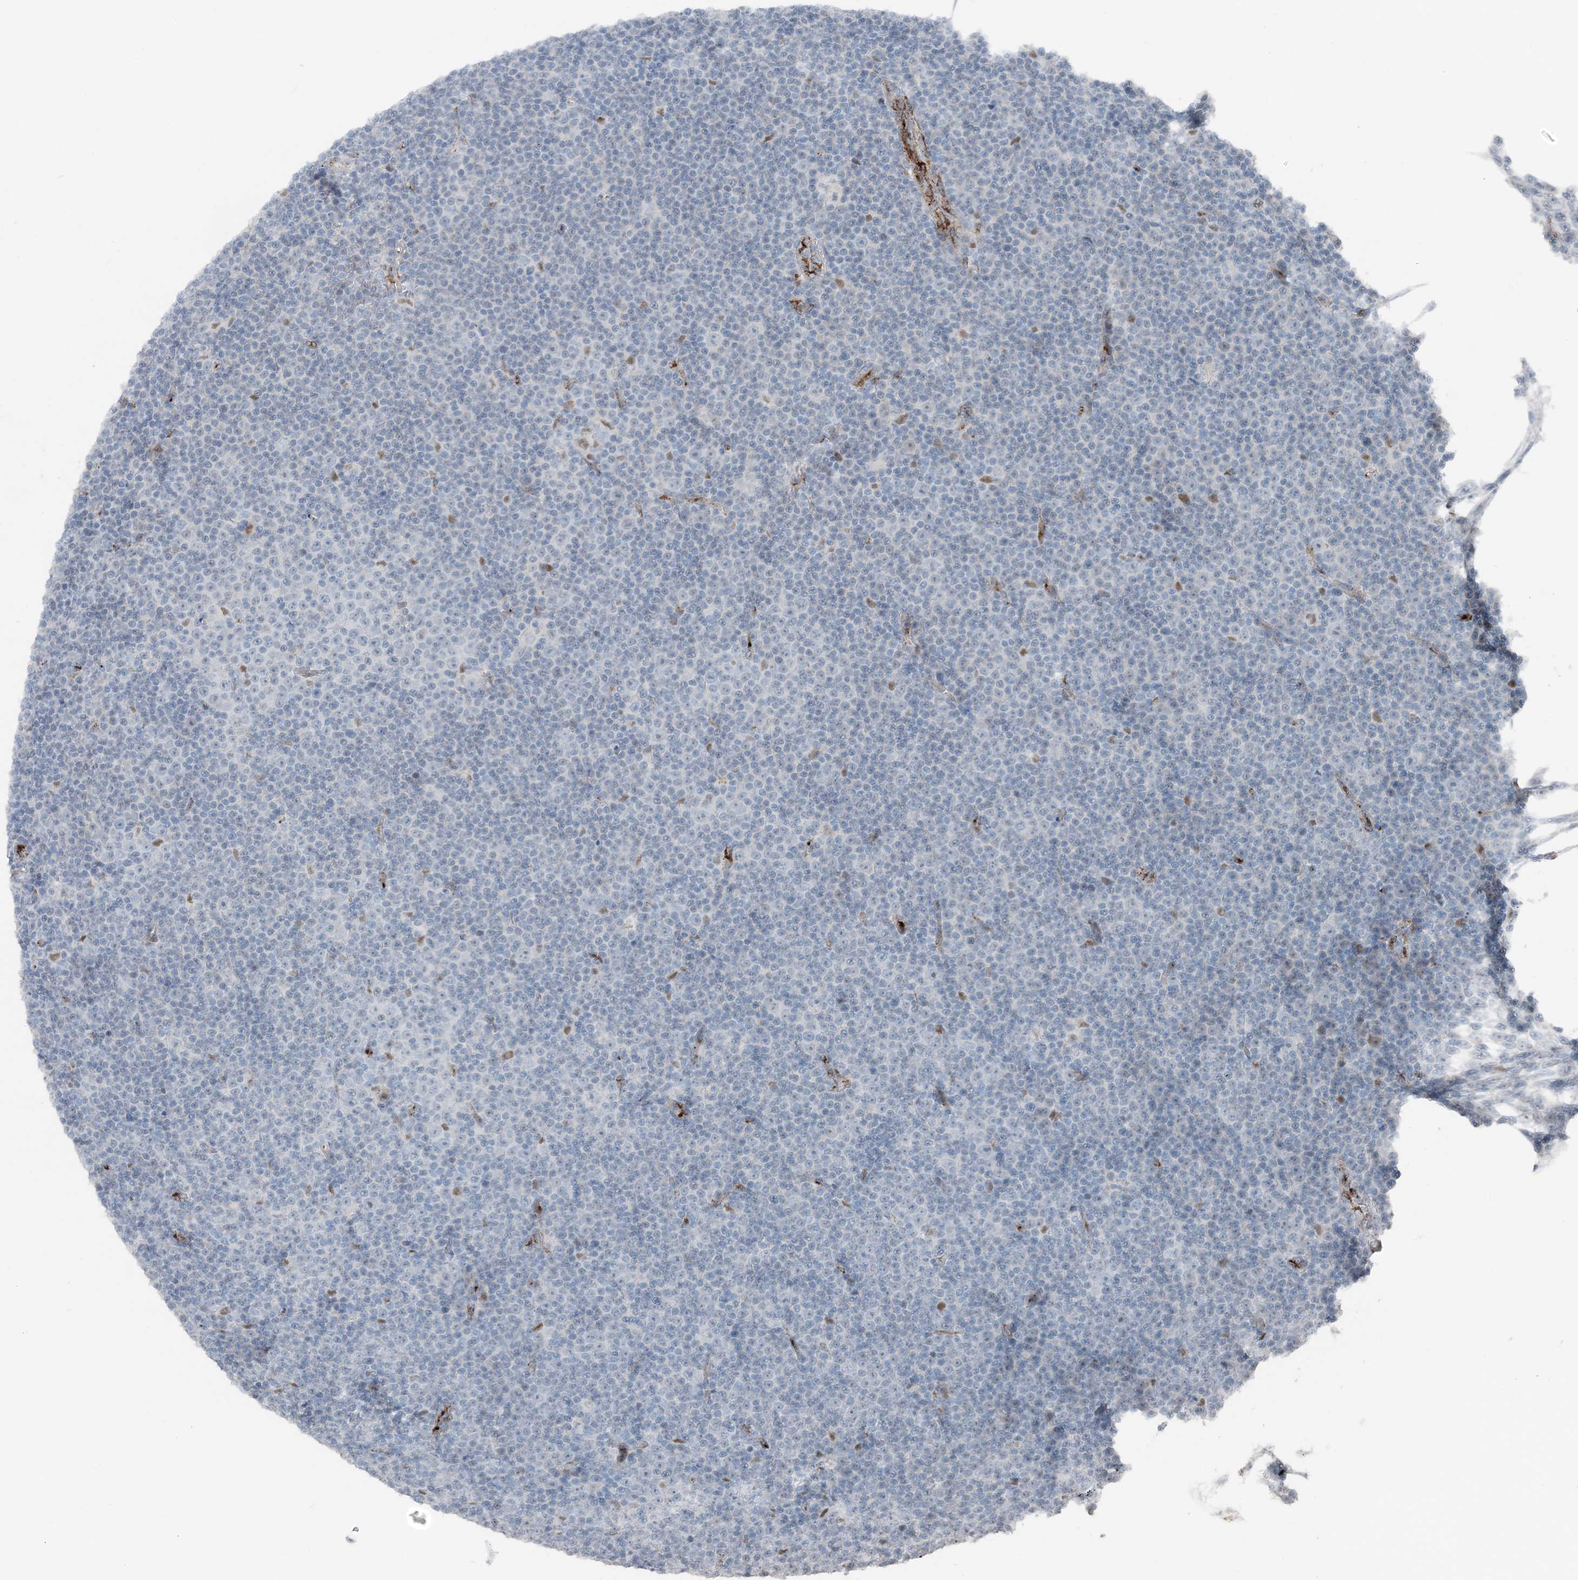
{"staining": {"intensity": "negative", "quantity": "none", "location": "none"}, "tissue": "lymphoma", "cell_type": "Tumor cells", "image_type": "cancer", "snomed": [{"axis": "morphology", "description": "Malignant lymphoma, non-Hodgkin's type, Low grade"}, {"axis": "topography", "description": "Lymph node"}], "caption": "Tumor cells are negative for brown protein staining in lymphoma.", "gene": "ELOVL7", "patient": {"sex": "female", "age": 67}}